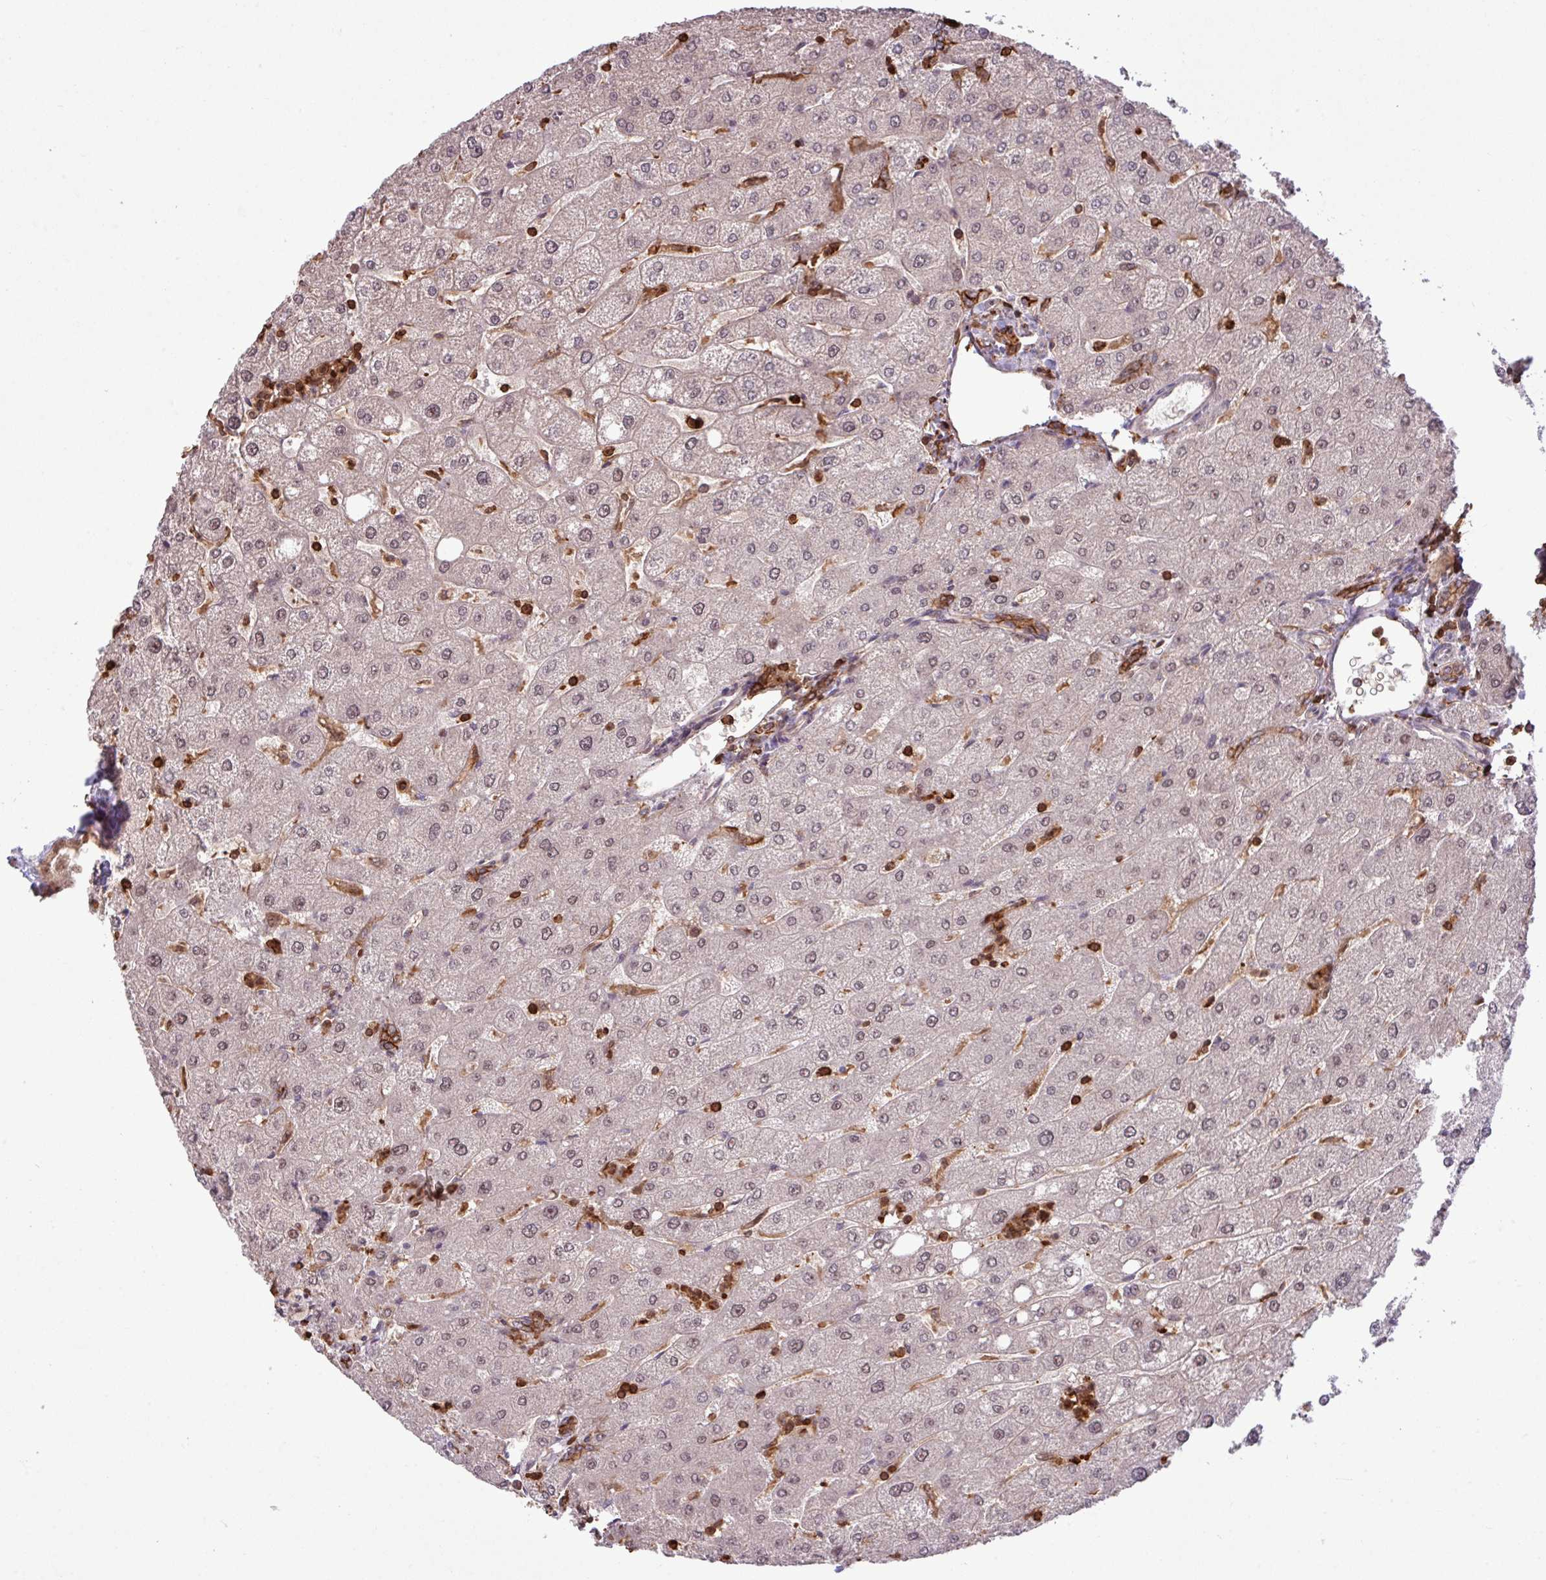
{"staining": {"intensity": "moderate", "quantity": ">75%", "location": "cytoplasmic/membranous"}, "tissue": "liver", "cell_type": "Cholangiocytes", "image_type": "normal", "snomed": [{"axis": "morphology", "description": "Normal tissue, NOS"}, {"axis": "topography", "description": "Liver"}], "caption": "Immunohistochemistry micrograph of unremarkable liver: liver stained using immunohistochemistry demonstrates medium levels of moderate protein expression localized specifically in the cytoplasmic/membranous of cholangiocytes, appearing as a cytoplasmic/membranous brown color.", "gene": "GON7", "patient": {"sex": "male", "age": 67}}